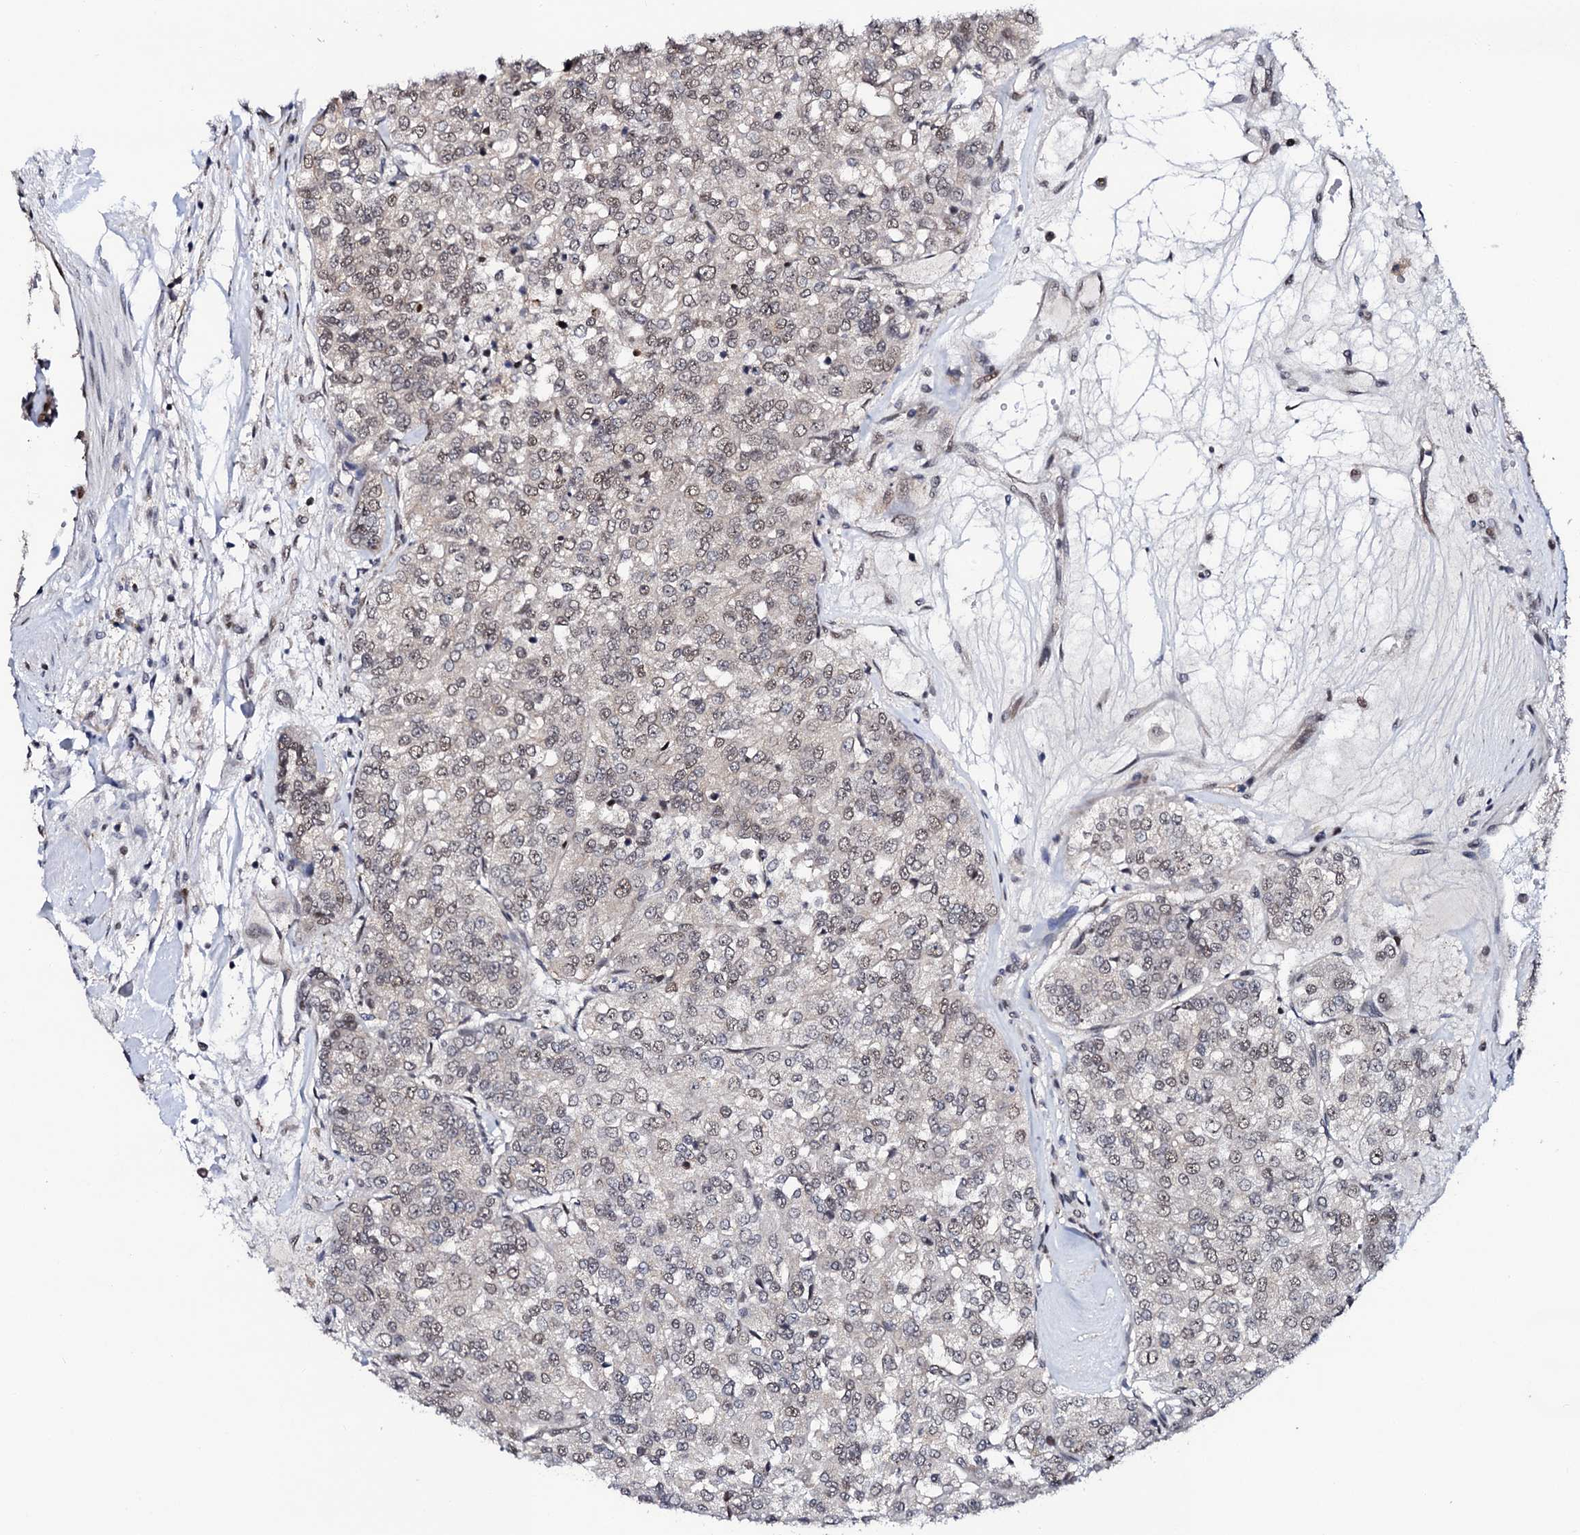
{"staining": {"intensity": "weak", "quantity": "25%-75%", "location": "nuclear"}, "tissue": "renal cancer", "cell_type": "Tumor cells", "image_type": "cancer", "snomed": [{"axis": "morphology", "description": "Adenocarcinoma, NOS"}, {"axis": "topography", "description": "Kidney"}], "caption": "IHC micrograph of neoplastic tissue: renal cancer (adenocarcinoma) stained using immunohistochemistry displays low levels of weak protein expression localized specifically in the nuclear of tumor cells, appearing as a nuclear brown color.", "gene": "CSTF3", "patient": {"sex": "female", "age": 63}}